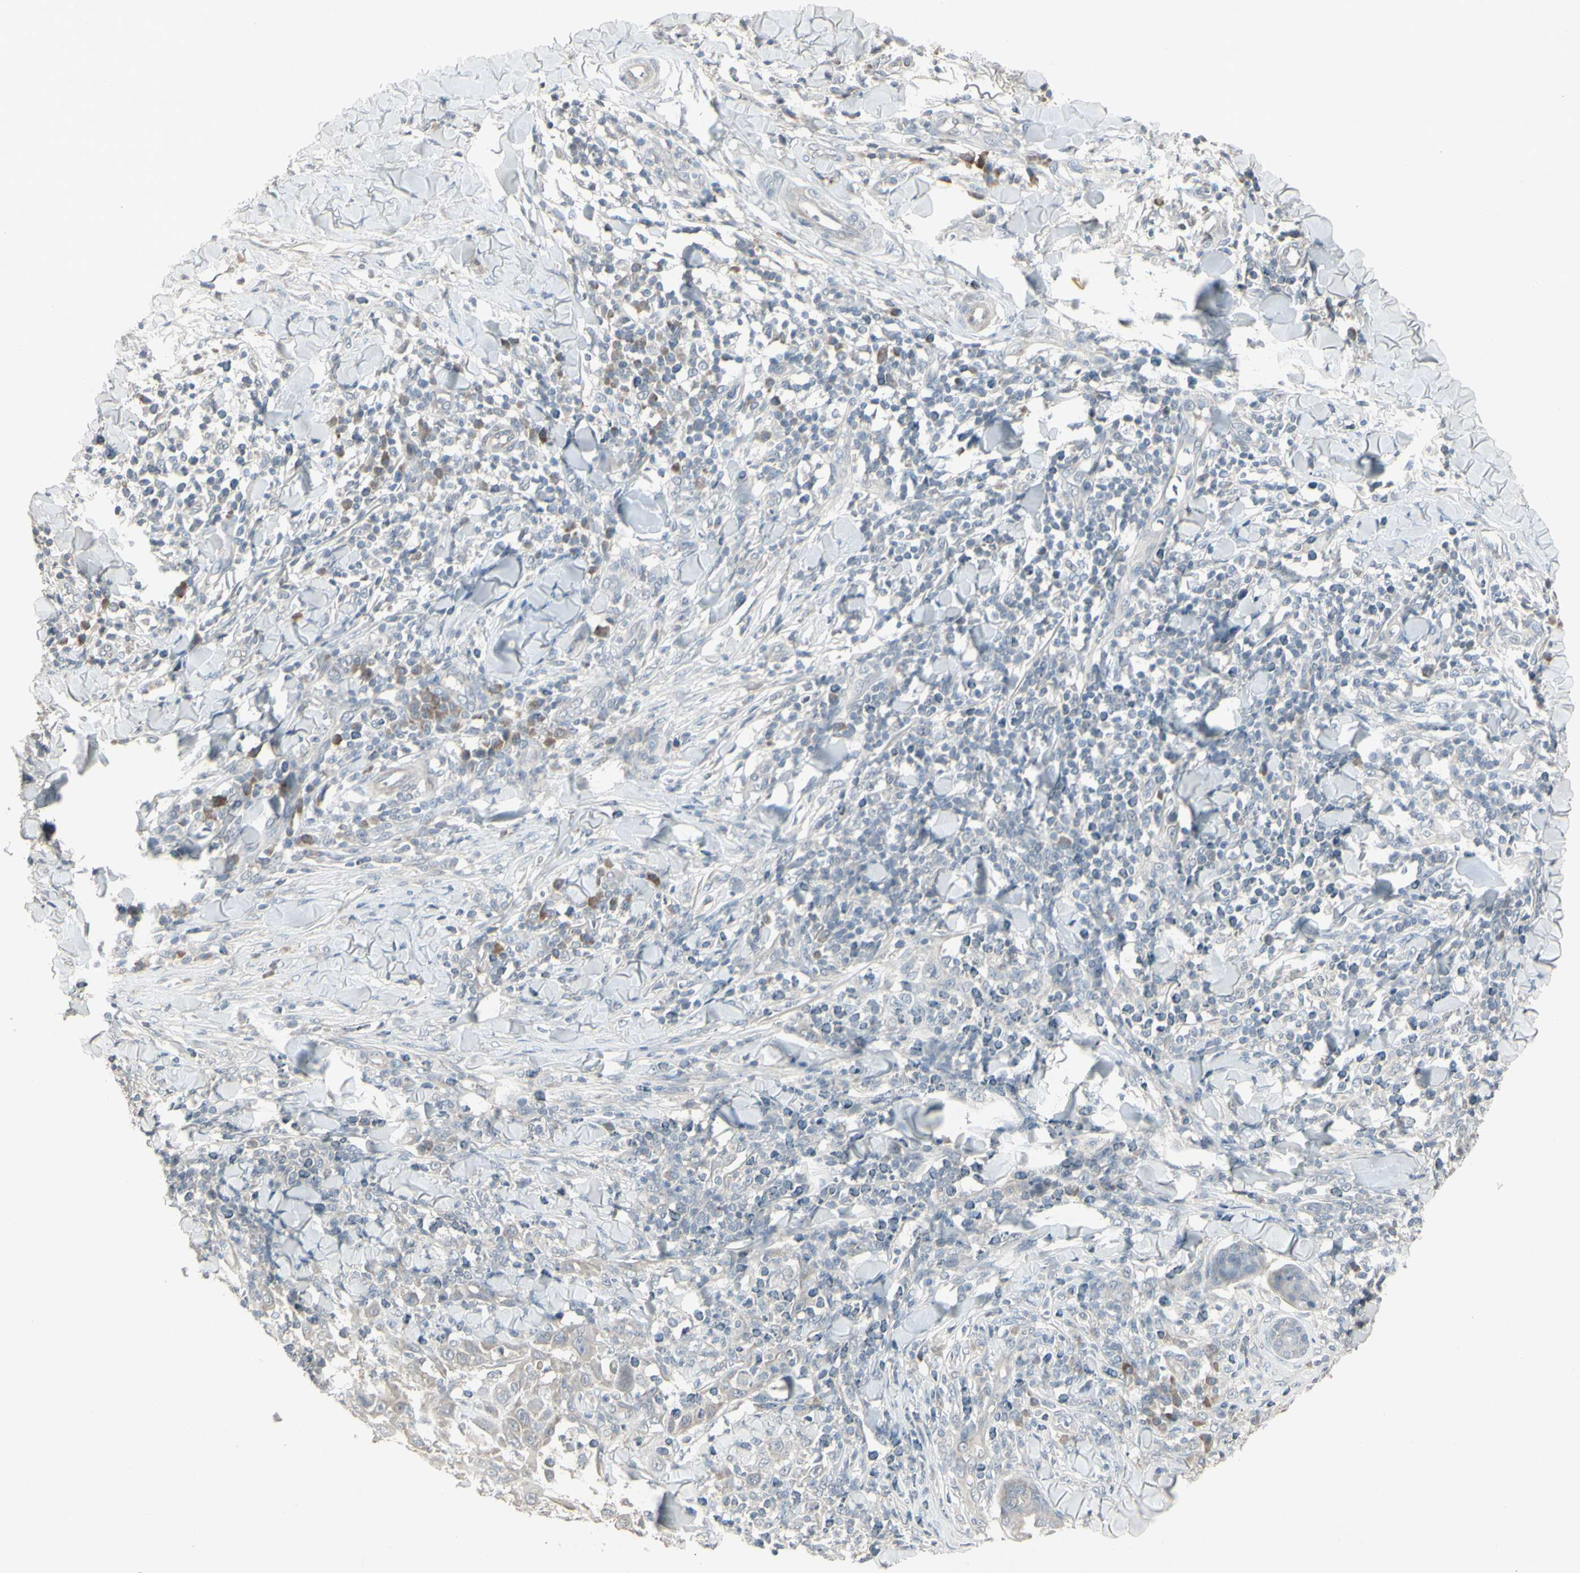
{"staining": {"intensity": "weak", "quantity": ">75%", "location": "cytoplasmic/membranous"}, "tissue": "skin cancer", "cell_type": "Tumor cells", "image_type": "cancer", "snomed": [{"axis": "morphology", "description": "Squamous cell carcinoma, NOS"}, {"axis": "topography", "description": "Skin"}], "caption": "Human skin cancer stained with a protein marker demonstrates weak staining in tumor cells.", "gene": "PIAS4", "patient": {"sex": "male", "age": 24}}